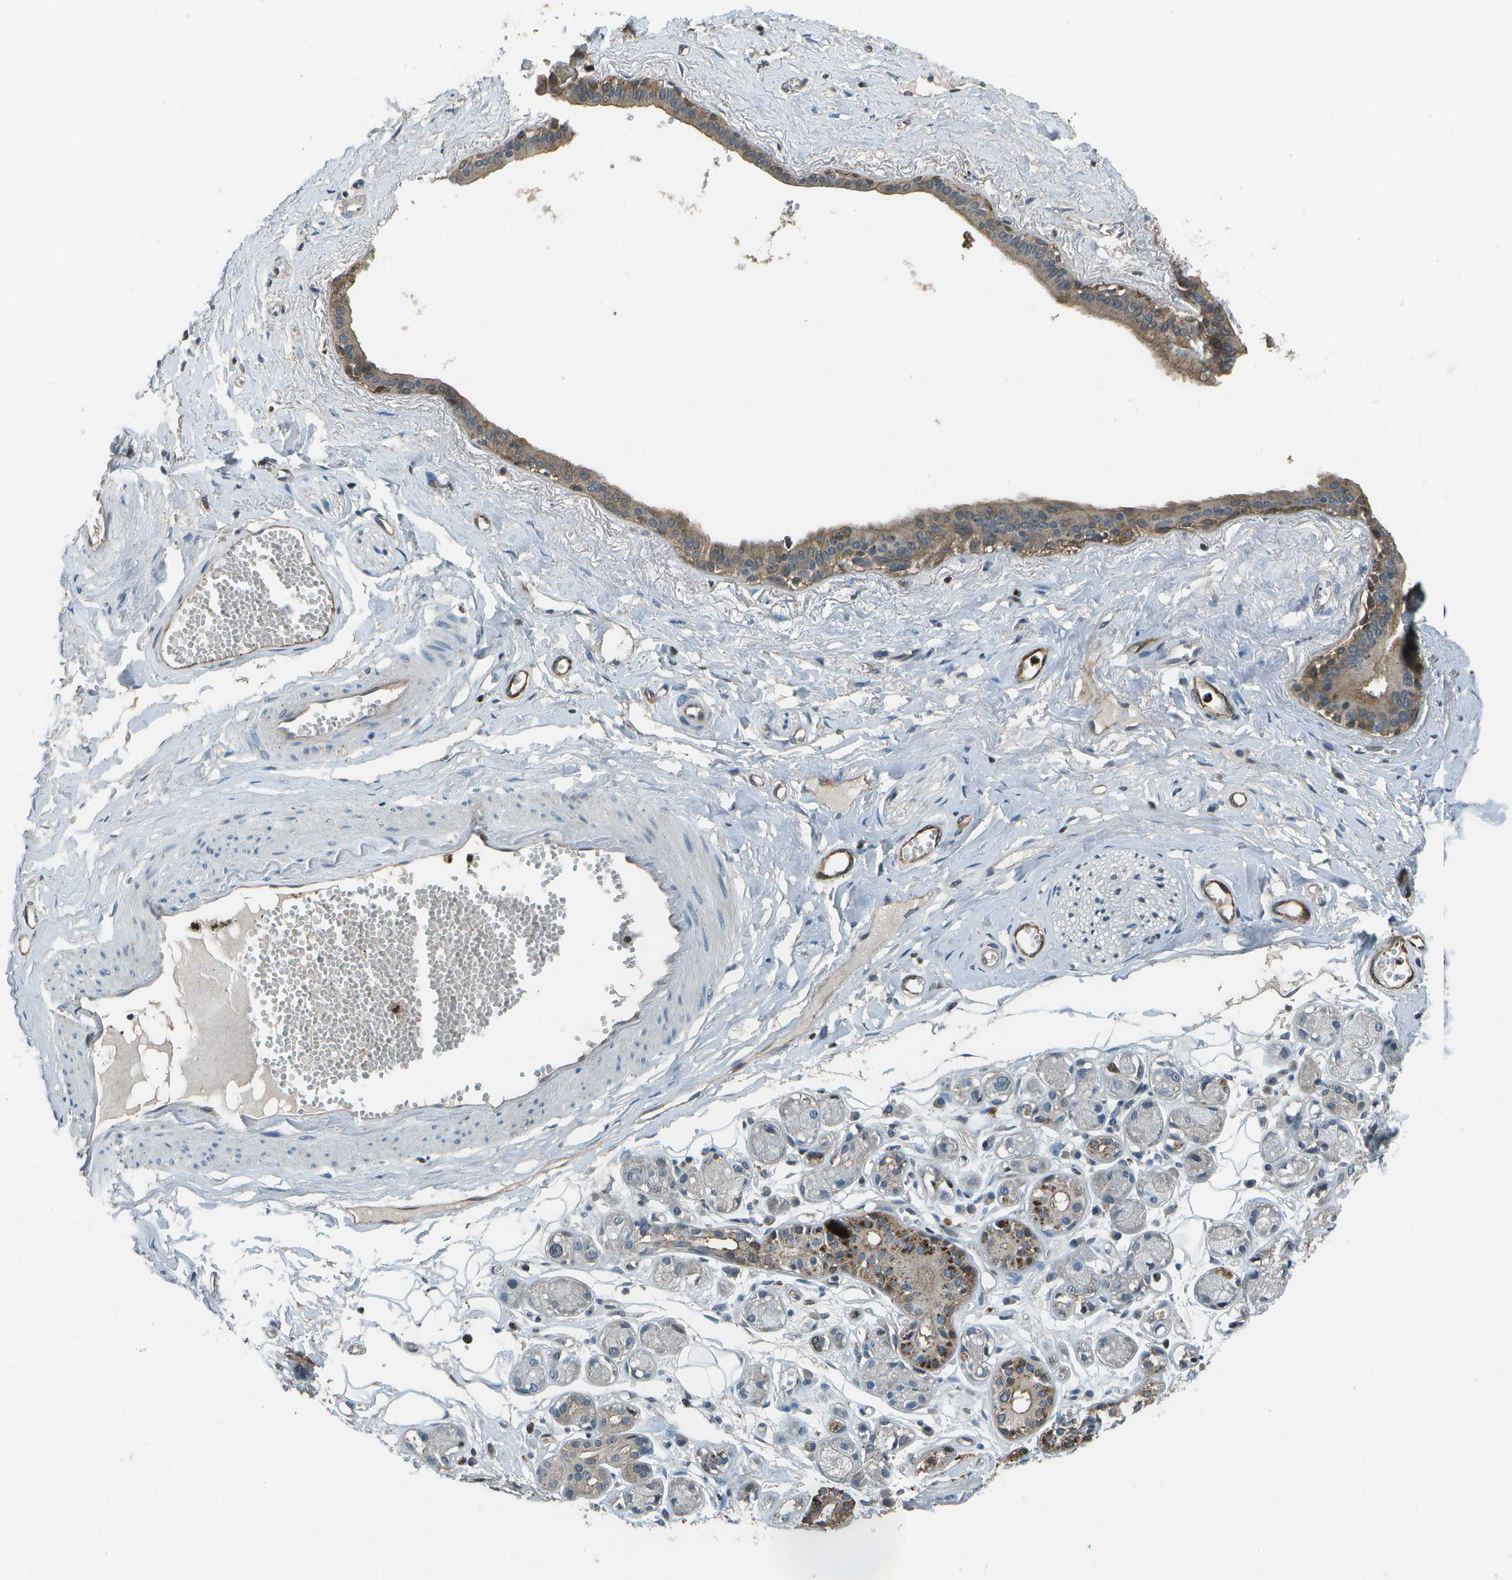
{"staining": {"intensity": "negative", "quantity": "none", "location": "none"}, "tissue": "adipose tissue", "cell_type": "Adipocytes", "image_type": "normal", "snomed": [{"axis": "morphology", "description": "Normal tissue, NOS"}, {"axis": "morphology", "description": "Inflammation, NOS"}, {"axis": "topography", "description": "Salivary gland"}, {"axis": "topography", "description": "Peripheral nerve tissue"}], "caption": "High power microscopy image of an immunohistochemistry (IHC) image of benign adipose tissue, revealing no significant staining in adipocytes.", "gene": "PDLIM1", "patient": {"sex": "female", "age": 75}}